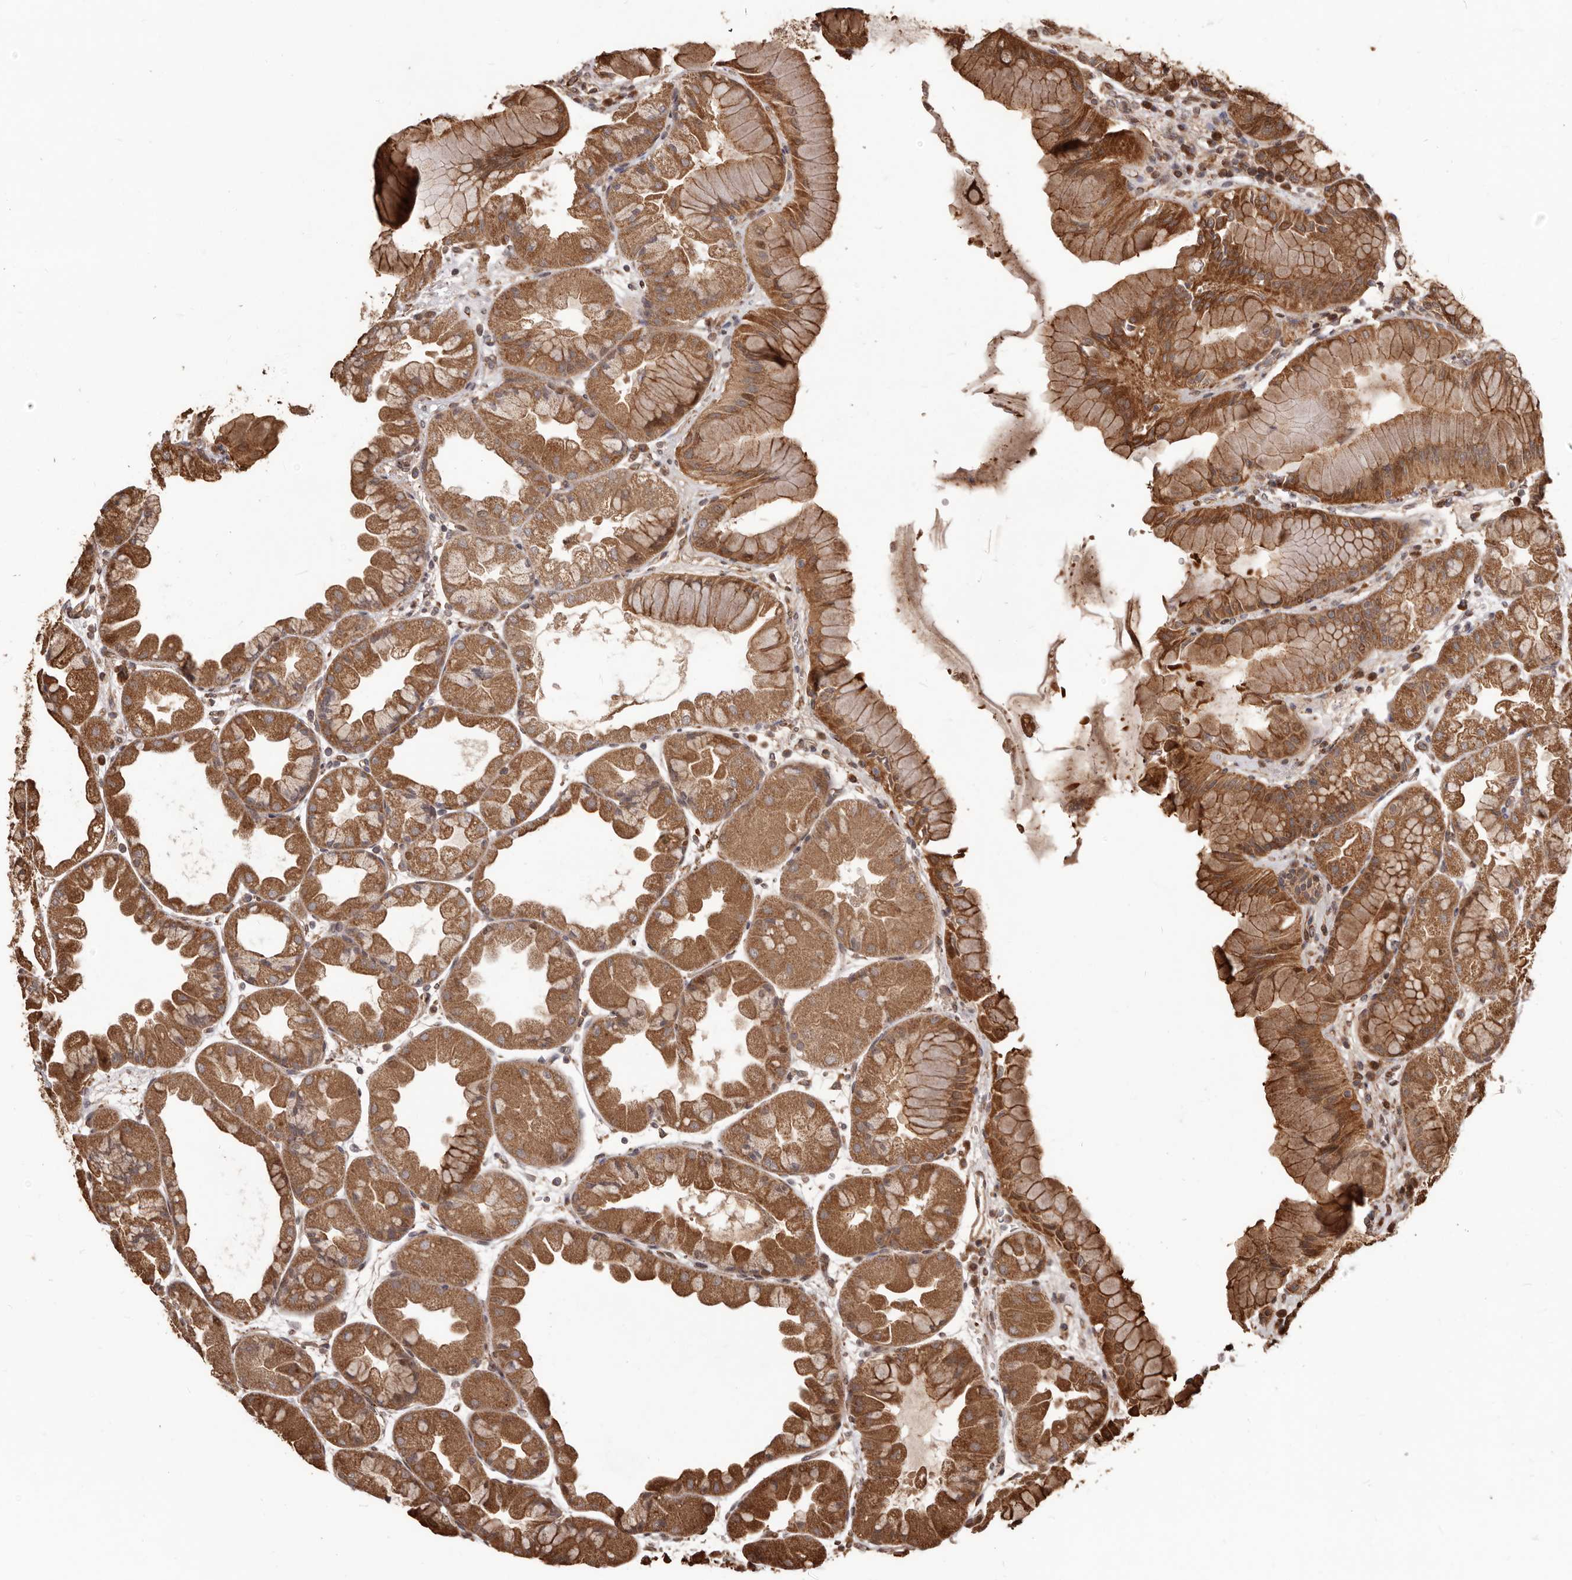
{"staining": {"intensity": "strong", "quantity": ">75%", "location": "cytoplasmic/membranous,nuclear"}, "tissue": "stomach", "cell_type": "Glandular cells", "image_type": "normal", "snomed": [{"axis": "morphology", "description": "Normal tissue, NOS"}, {"axis": "topography", "description": "Stomach, upper"}], "caption": "Immunohistochemistry (IHC) of benign stomach displays high levels of strong cytoplasmic/membranous,nuclear positivity in about >75% of glandular cells. (IHC, brightfield microscopy, high magnification).", "gene": "MTO1", "patient": {"sex": "male", "age": 47}}